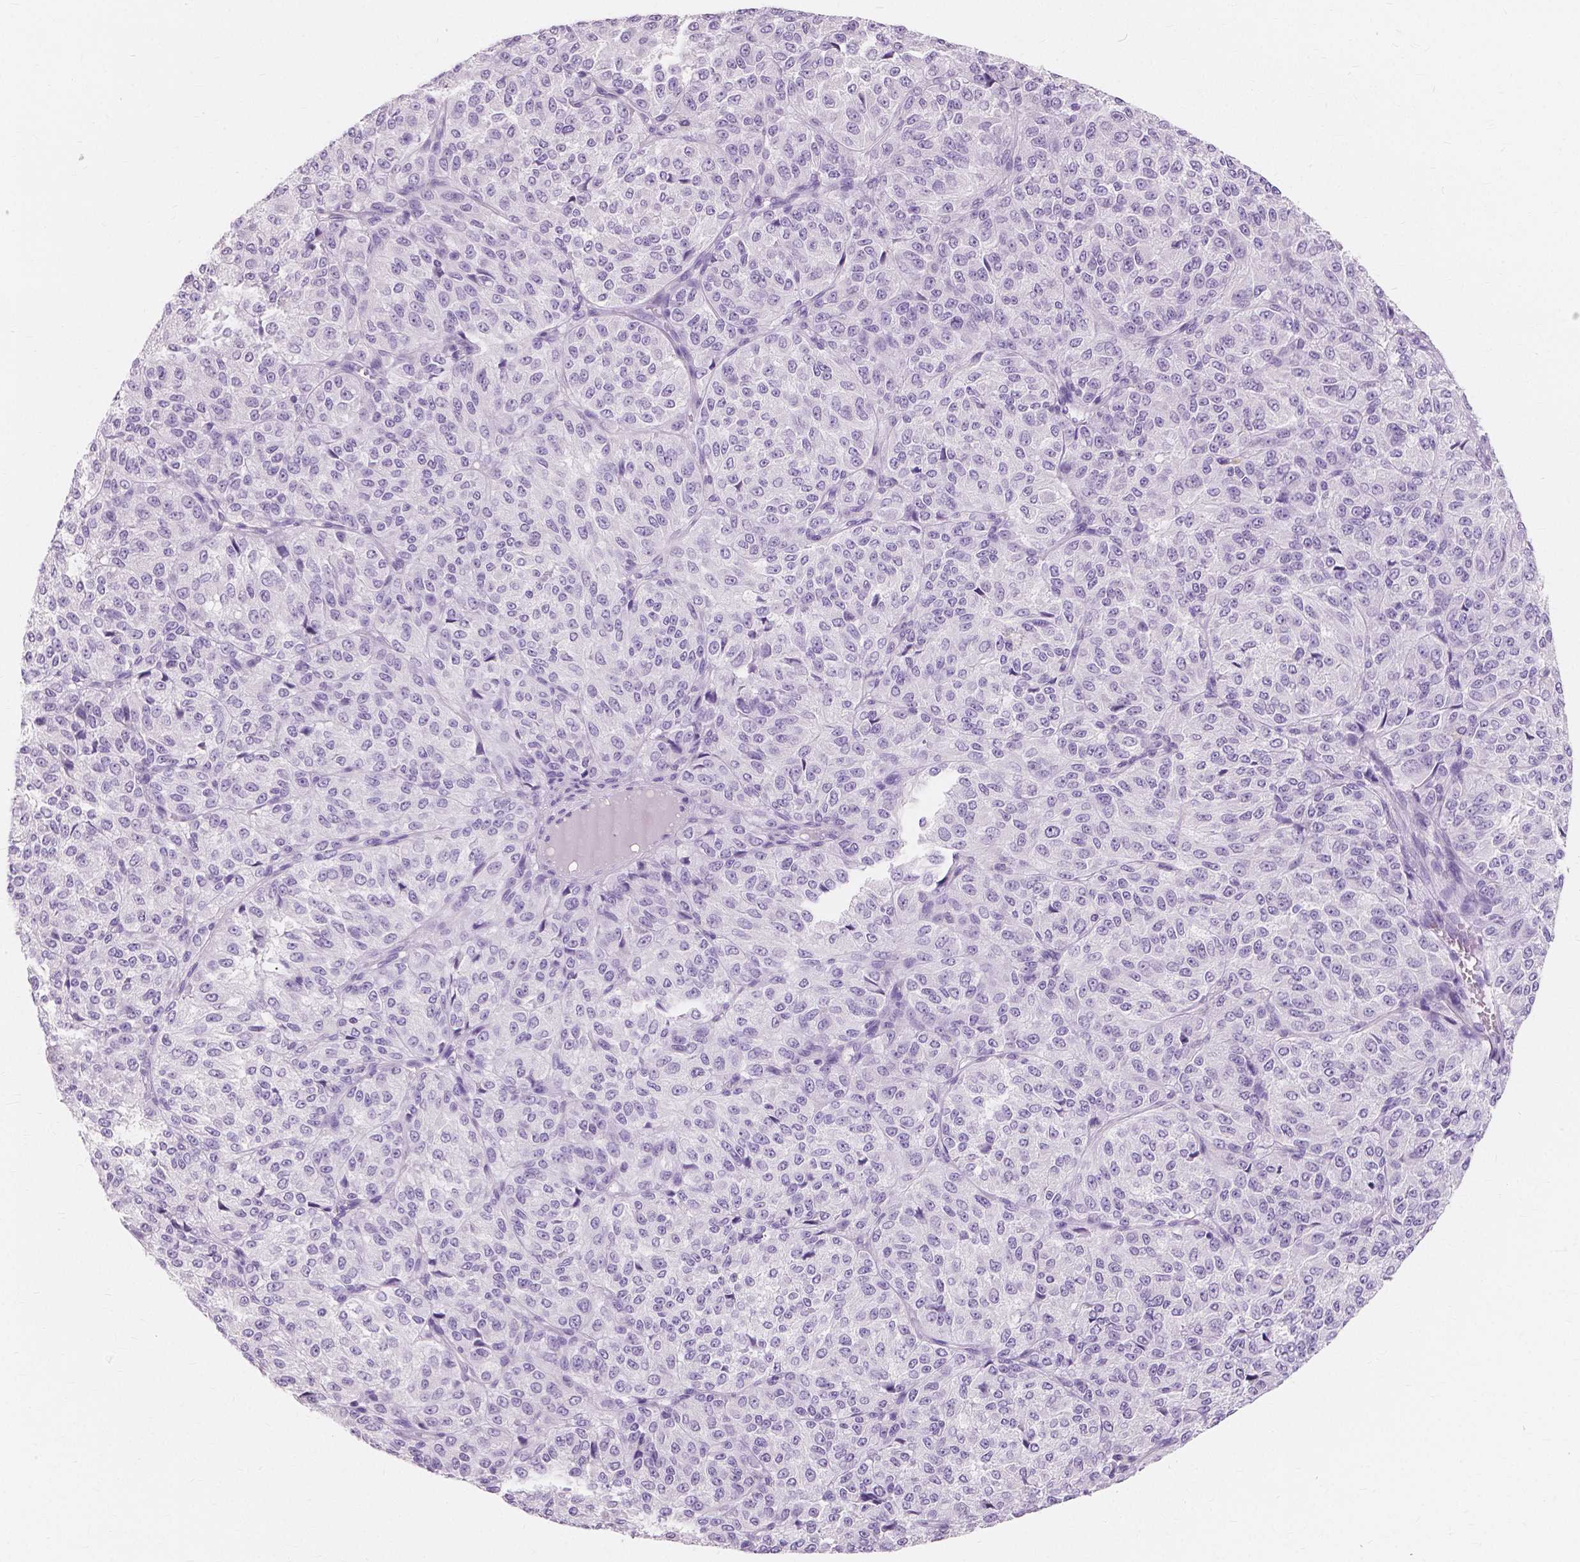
{"staining": {"intensity": "negative", "quantity": "none", "location": "none"}, "tissue": "melanoma", "cell_type": "Tumor cells", "image_type": "cancer", "snomed": [{"axis": "morphology", "description": "Malignant melanoma, Metastatic site"}, {"axis": "topography", "description": "Brain"}], "caption": "A high-resolution image shows immunohistochemistry staining of malignant melanoma (metastatic site), which exhibits no significant positivity in tumor cells.", "gene": "MUC12", "patient": {"sex": "female", "age": 56}}